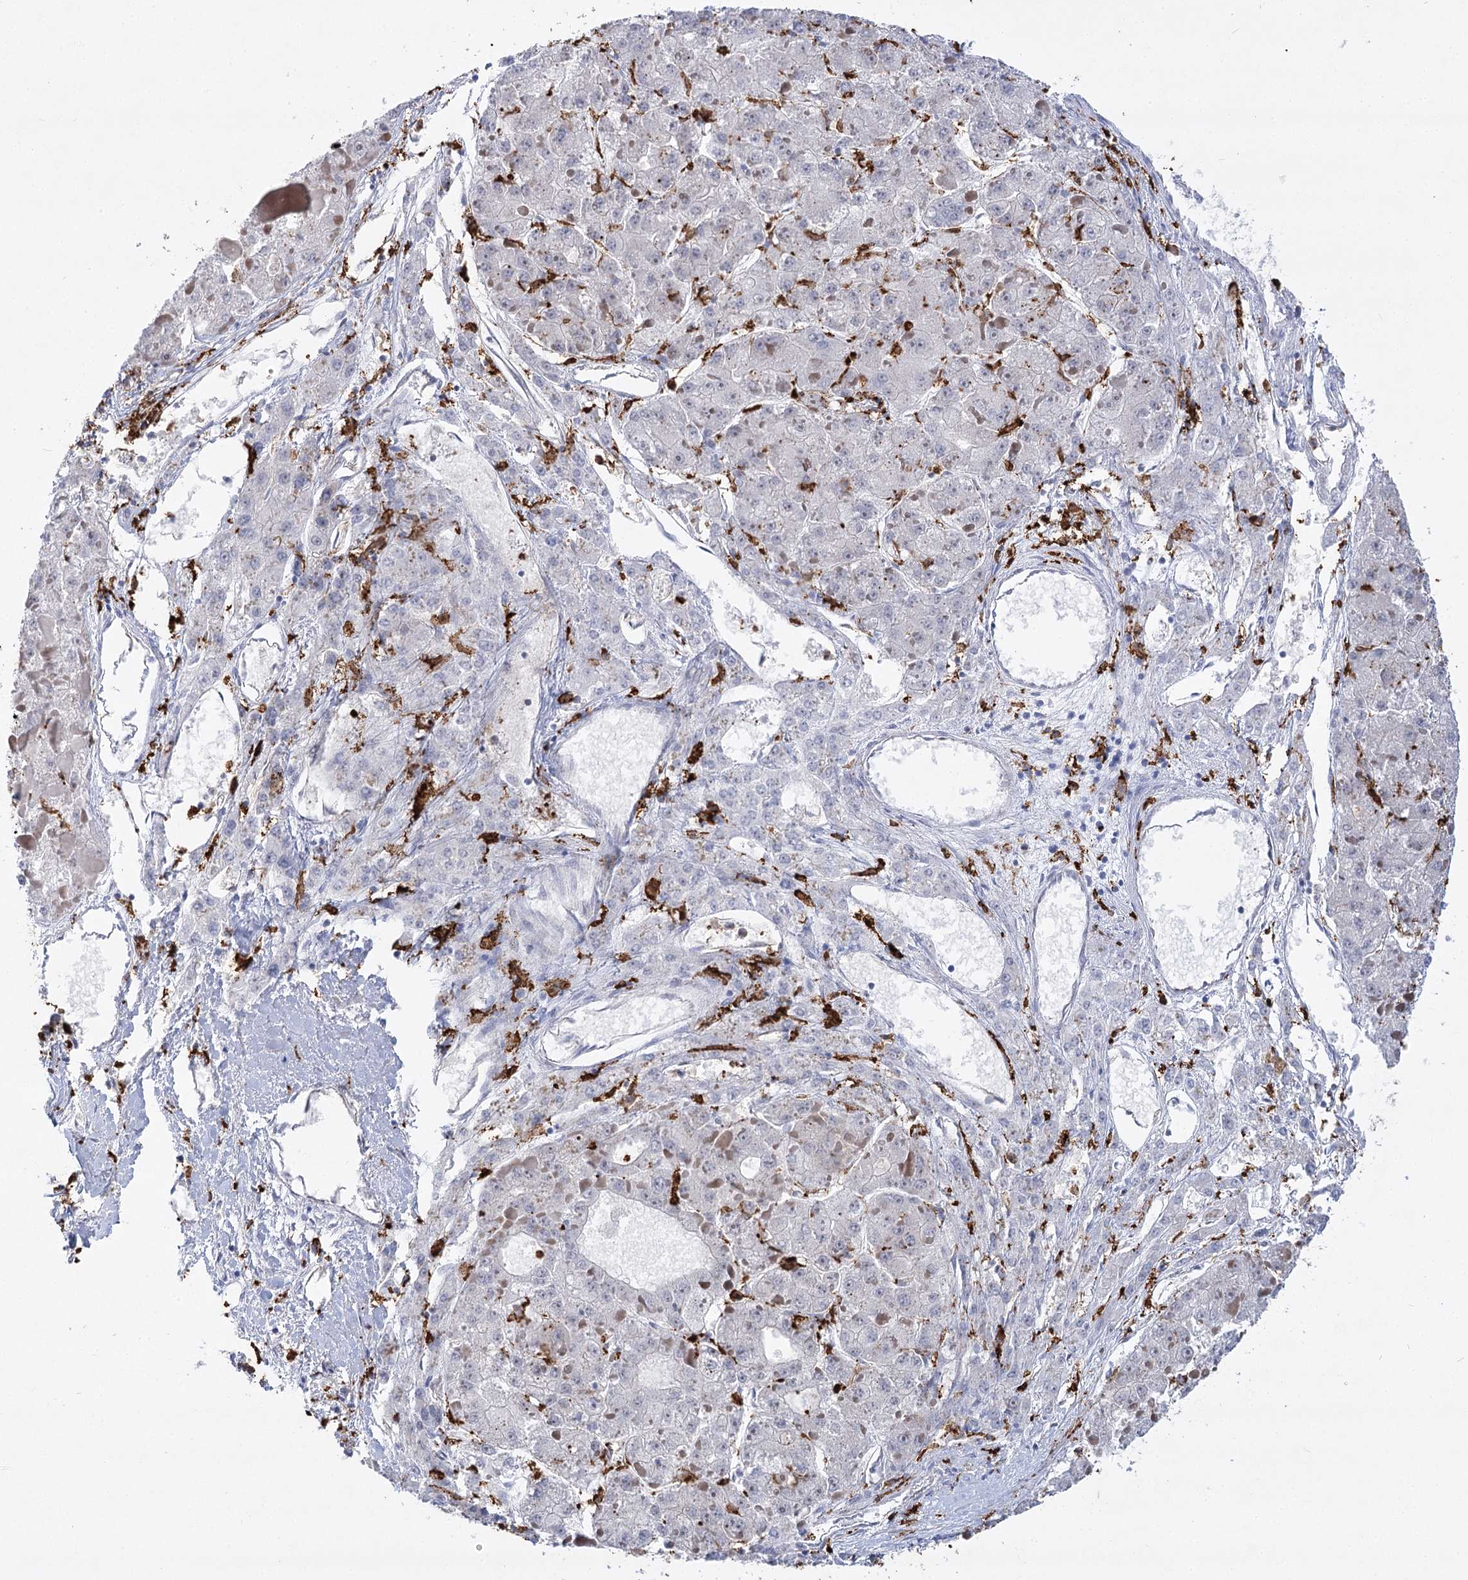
{"staining": {"intensity": "negative", "quantity": "none", "location": "none"}, "tissue": "liver cancer", "cell_type": "Tumor cells", "image_type": "cancer", "snomed": [{"axis": "morphology", "description": "Carcinoma, Hepatocellular, NOS"}, {"axis": "topography", "description": "Liver"}], "caption": "Immunohistochemistry (IHC) of human liver cancer (hepatocellular carcinoma) shows no staining in tumor cells.", "gene": "PIWIL4", "patient": {"sex": "female", "age": 73}}